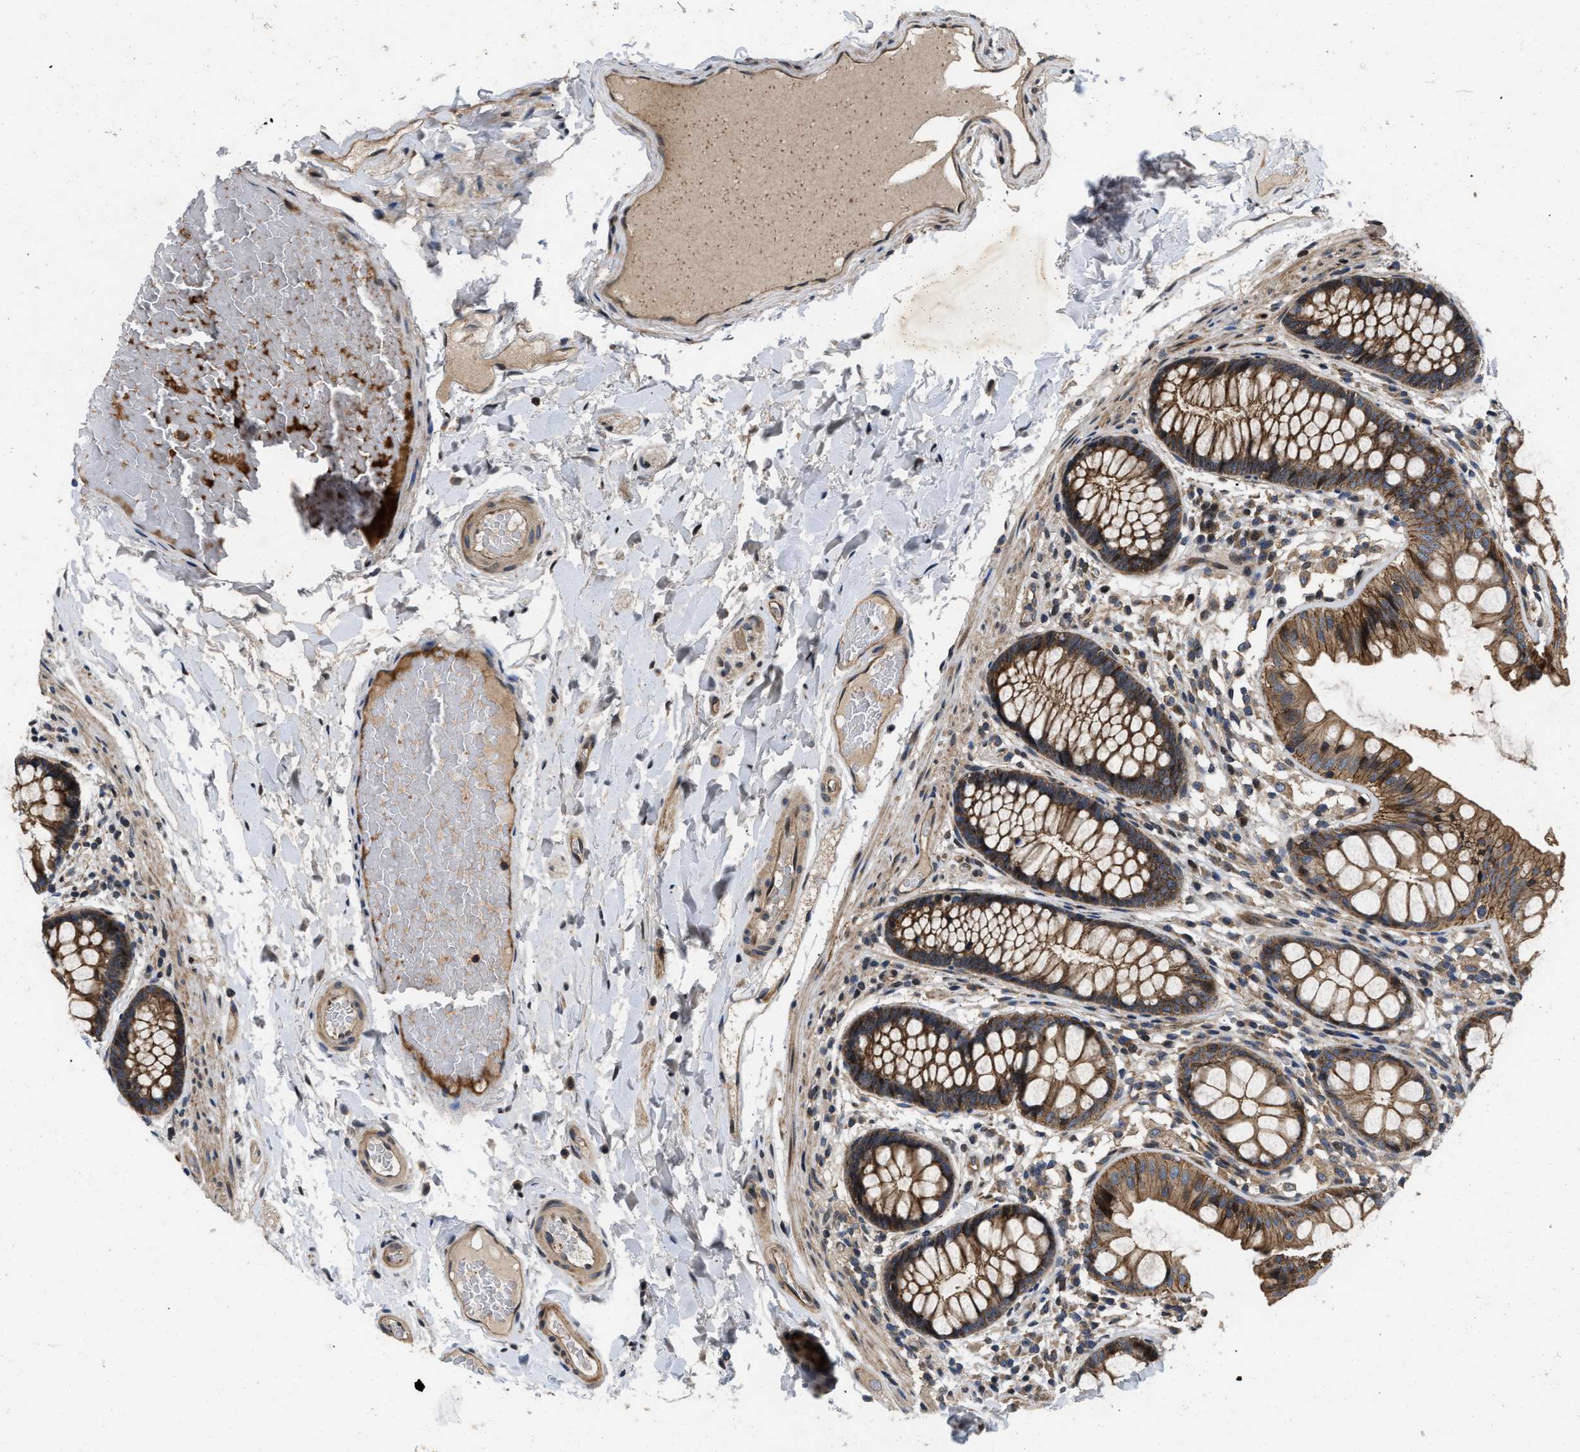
{"staining": {"intensity": "moderate", "quantity": ">75%", "location": "cytoplasmic/membranous,nuclear"}, "tissue": "colon", "cell_type": "Endothelial cells", "image_type": "normal", "snomed": [{"axis": "morphology", "description": "Normal tissue, NOS"}, {"axis": "topography", "description": "Colon"}], "caption": "This histopathology image displays immunohistochemistry (IHC) staining of normal colon, with medium moderate cytoplasmic/membranous,nuclear expression in about >75% of endothelial cells.", "gene": "PRDM14", "patient": {"sex": "female", "age": 56}}